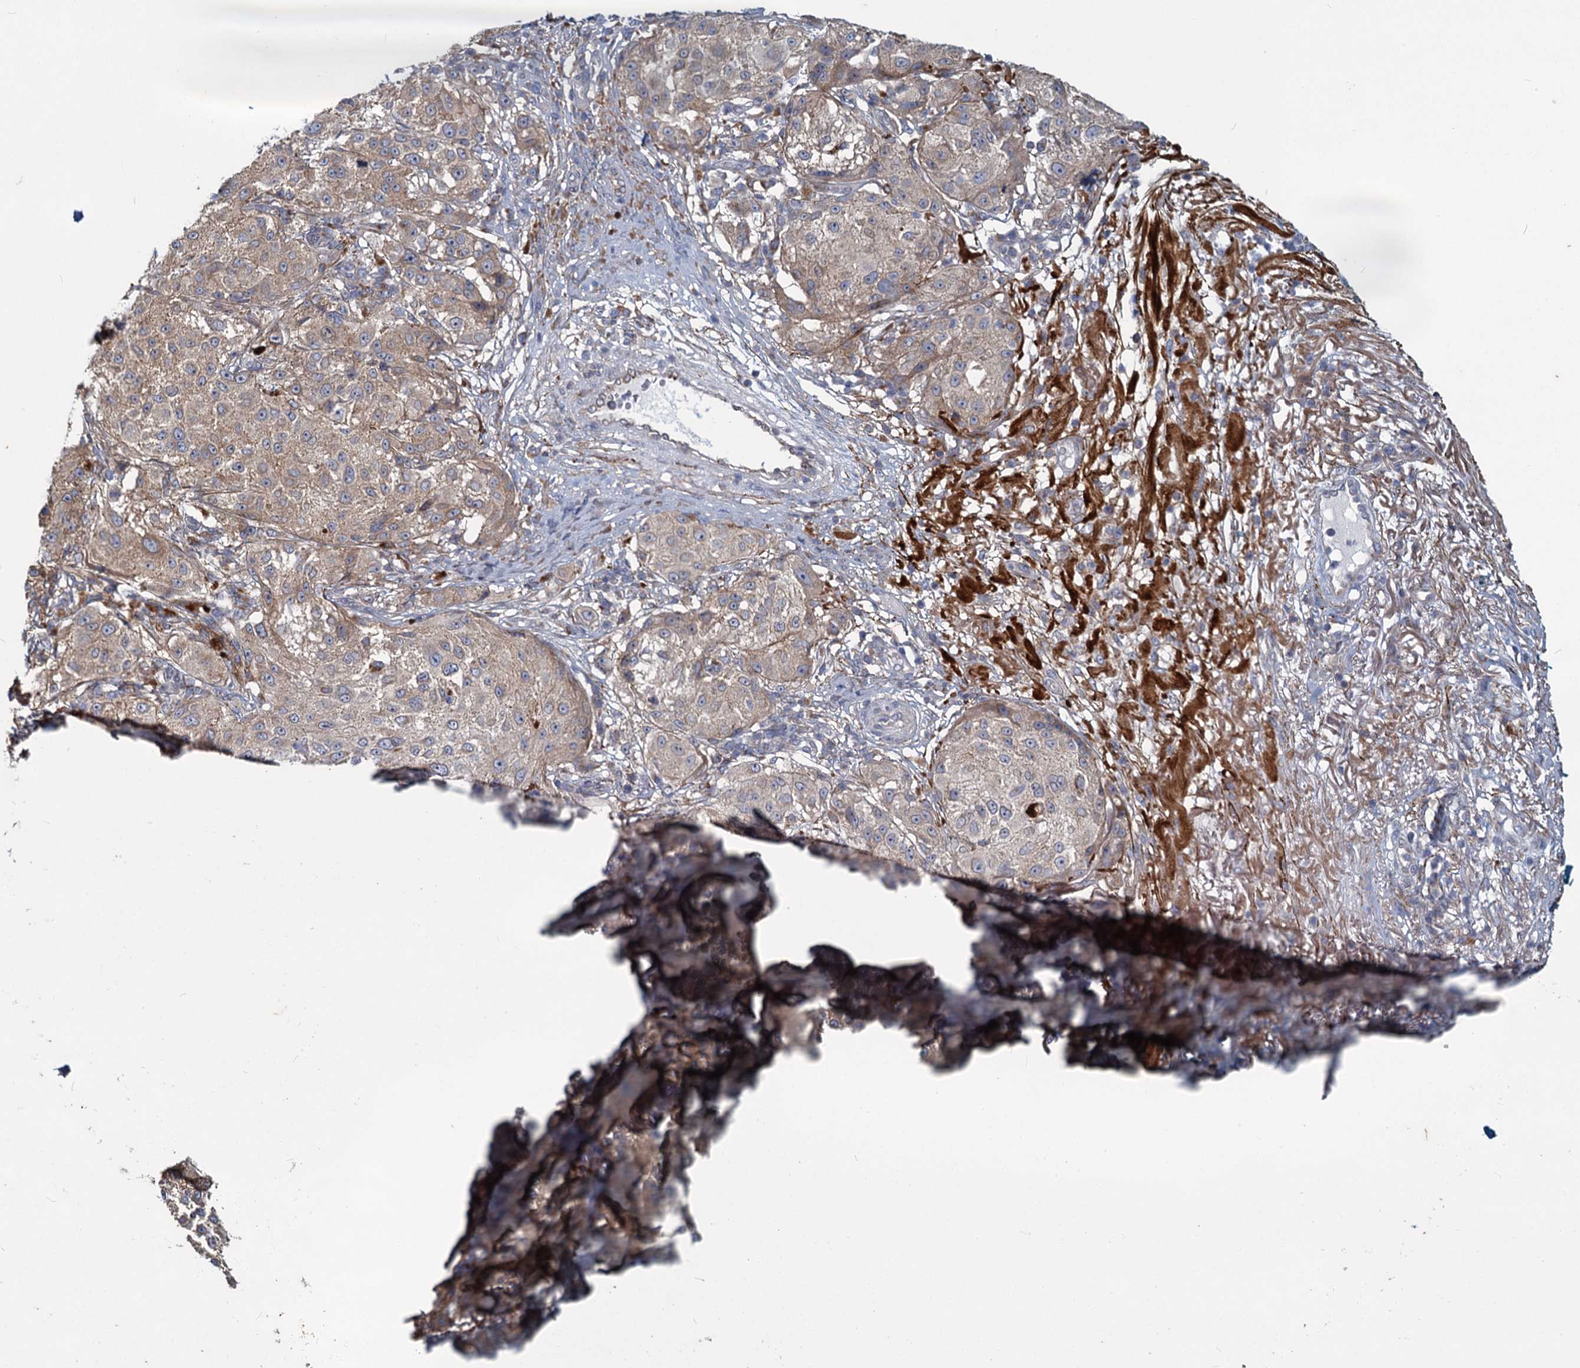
{"staining": {"intensity": "weak", "quantity": "25%-75%", "location": "cytoplasmic/membranous"}, "tissue": "melanoma", "cell_type": "Tumor cells", "image_type": "cancer", "snomed": [{"axis": "morphology", "description": "Necrosis, NOS"}, {"axis": "morphology", "description": "Malignant melanoma, NOS"}, {"axis": "topography", "description": "Skin"}], "caption": "A micrograph showing weak cytoplasmic/membranous staining in approximately 25%-75% of tumor cells in melanoma, as visualized by brown immunohistochemical staining.", "gene": "ADCY2", "patient": {"sex": "female", "age": 87}}